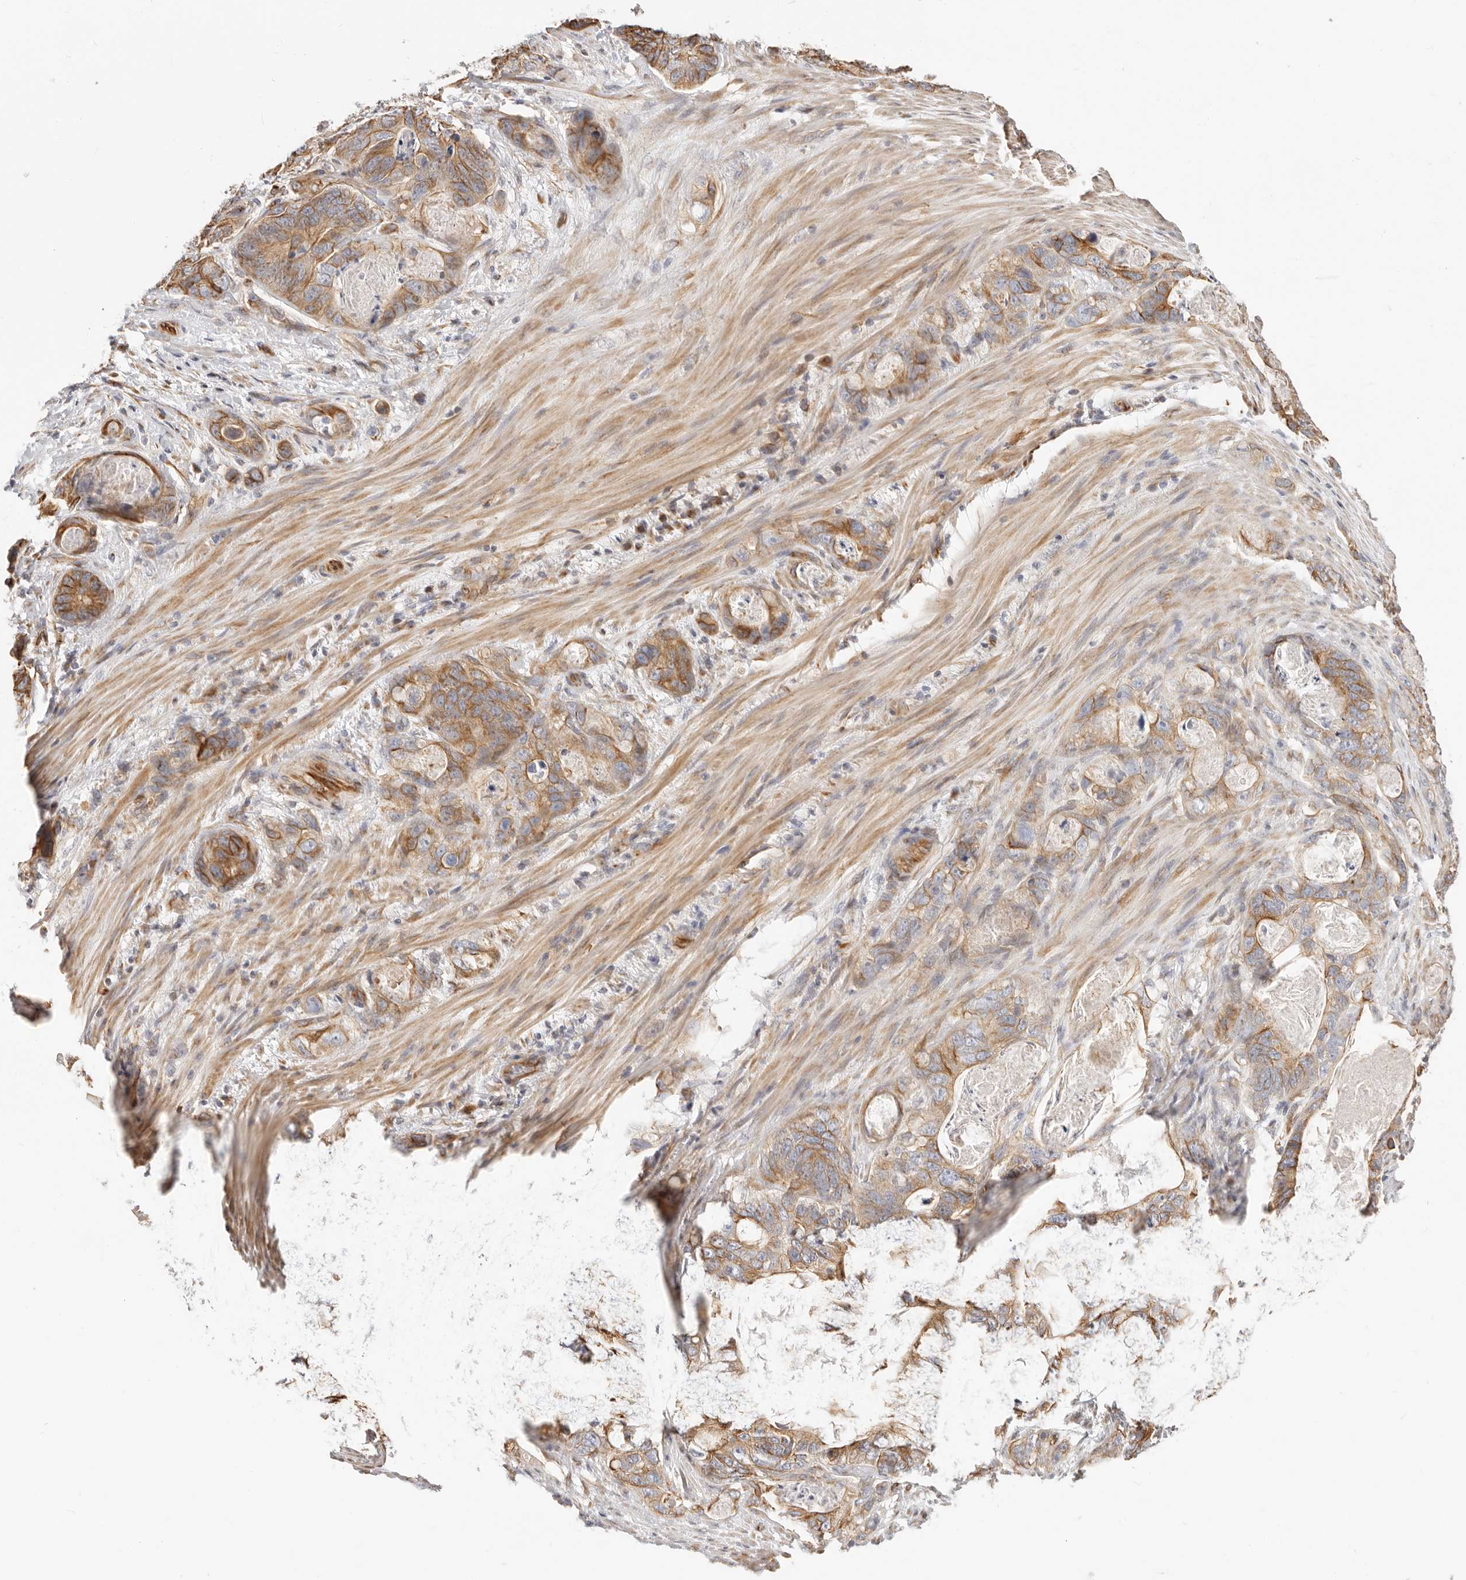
{"staining": {"intensity": "moderate", "quantity": ">75%", "location": "cytoplasmic/membranous"}, "tissue": "stomach cancer", "cell_type": "Tumor cells", "image_type": "cancer", "snomed": [{"axis": "morphology", "description": "Normal tissue, NOS"}, {"axis": "morphology", "description": "Adenocarcinoma, NOS"}, {"axis": "topography", "description": "Stomach"}], "caption": "Tumor cells exhibit moderate cytoplasmic/membranous positivity in approximately >75% of cells in stomach adenocarcinoma.", "gene": "DTNBP1", "patient": {"sex": "female", "age": 89}}